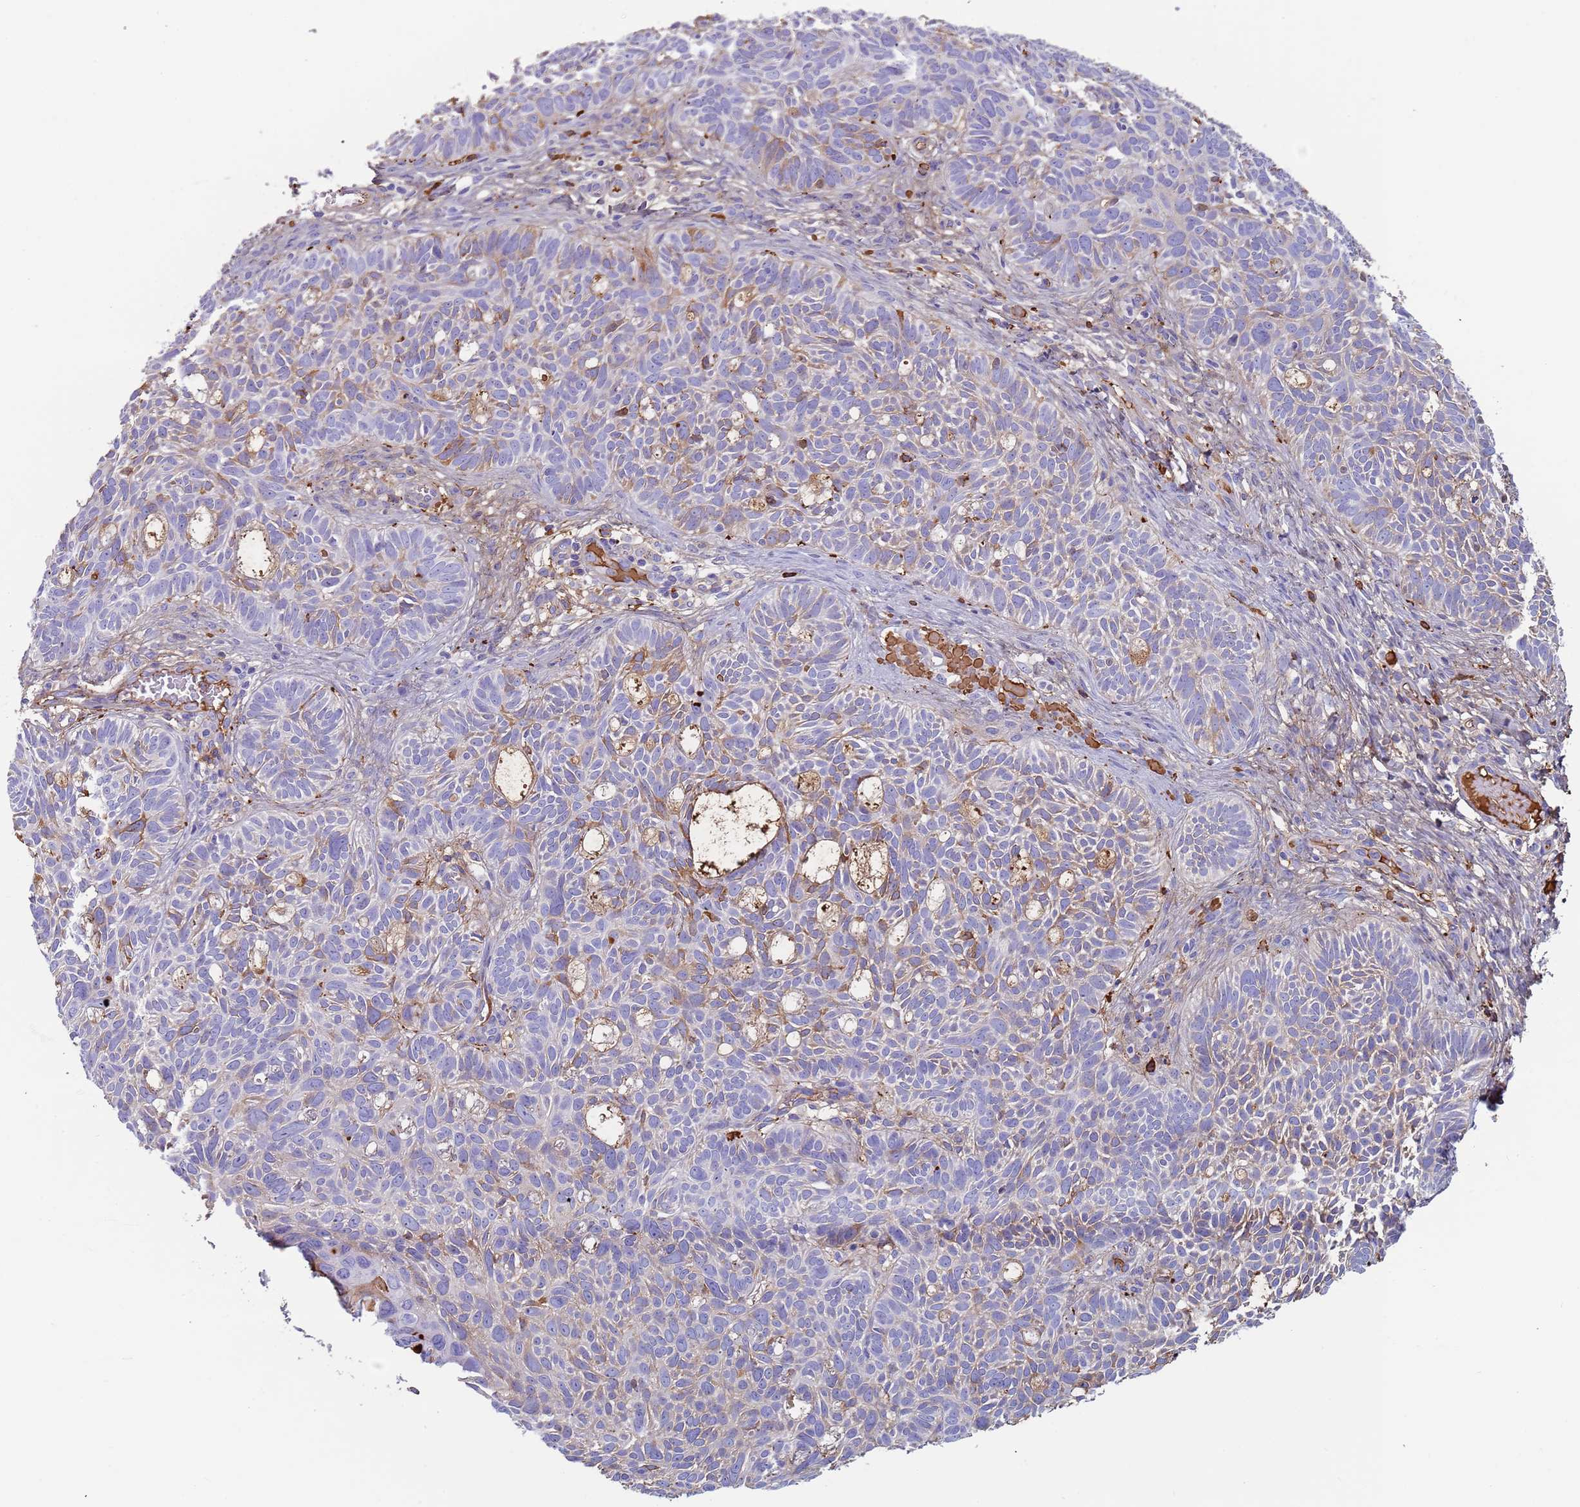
{"staining": {"intensity": "weak", "quantity": "<25%", "location": "cytoplasmic/membranous"}, "tissue": "skin cancer", "cell_type": "Tumor cells", "image_type": "cancer", "snomed": [{"axis": "morphology", "description": "Basal cell carcinoma"}, {"axis": "topography", "description": "Skin"}], "caption": "High power microscopy micrograph of an immunohistochemistry histopathology image of skin cancer, revealing no significant staining in tumor cells.", "gene": "CYSLTR2", "patient": {"sex": "male", "age": 69}}